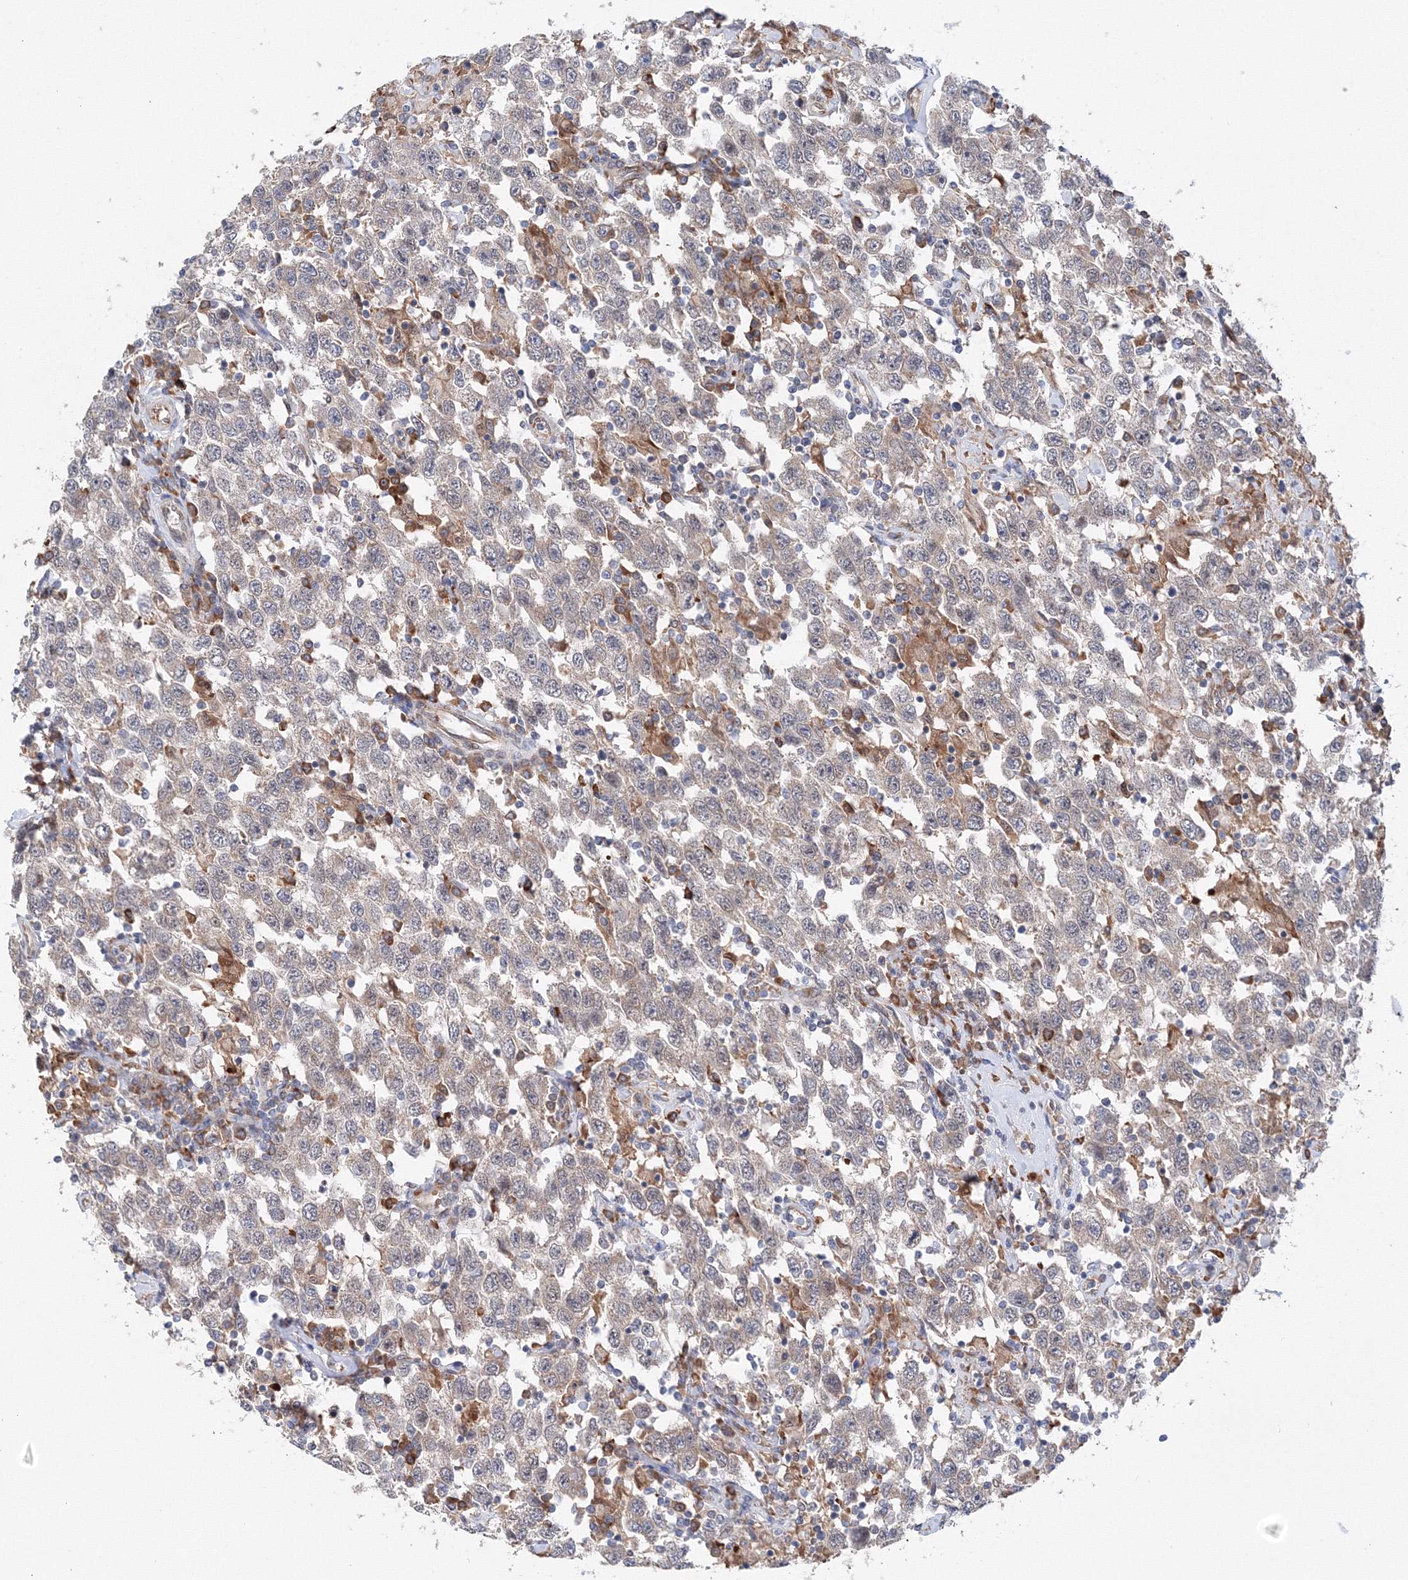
{"staining": {"intensity": "weak", "quantity": "<25%", "location": "cytoplasmic/membranous"}, "tissue": "testis cancer", "cell_type": "Tumor cells", "image_type": "cancer", "snomed": [{"axis": "morphology", "description": "Seminoma, NOS"}, {"axis": "topography", "description": "Testis"}], "caption": "Tumor cells are negative for brown protein staining in testis seminoma.", "gene": "DIS3L2", "patient": {"sex": "male", "age": 41}}